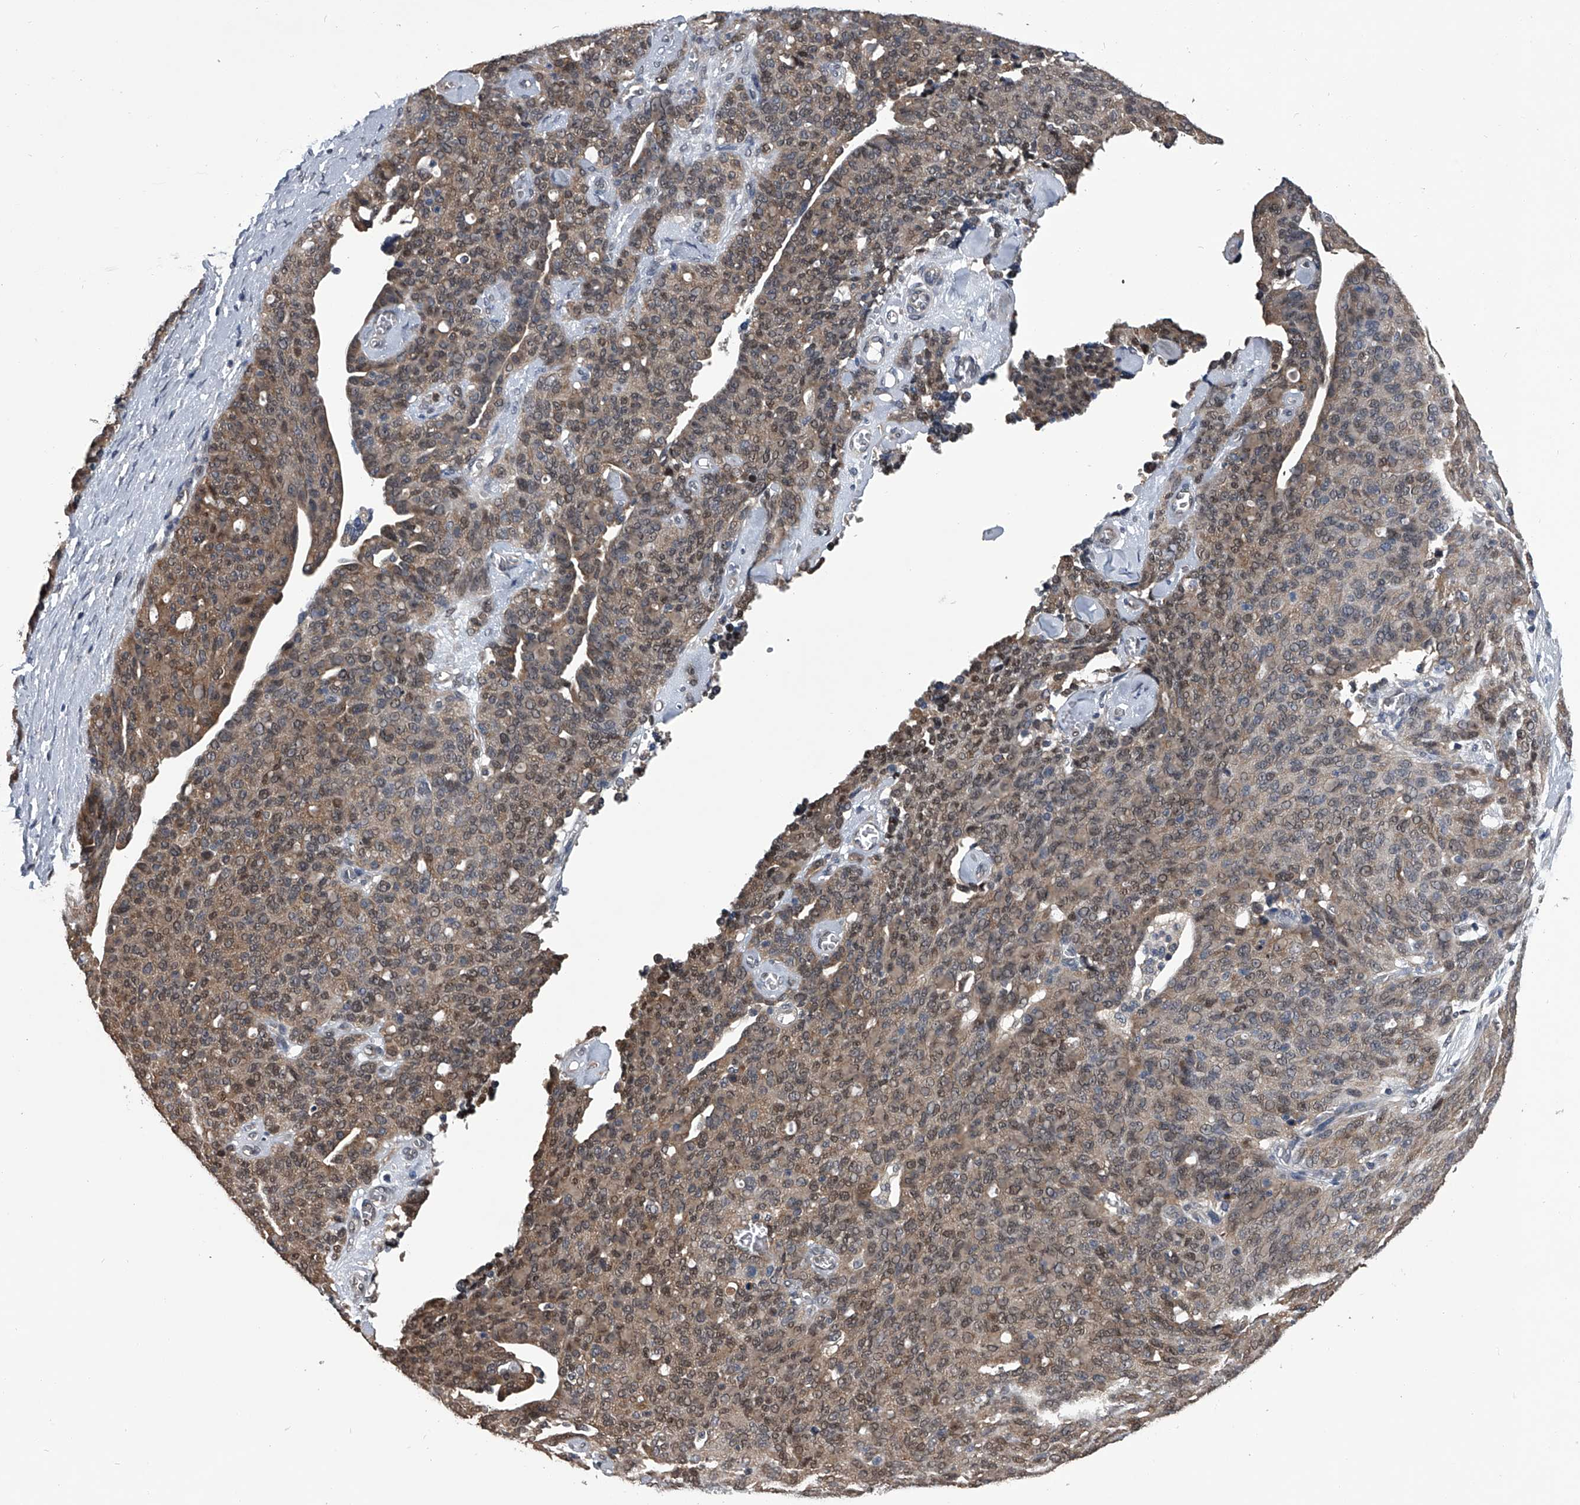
{"staining": {"intensity": "moderate", "quantity": ">75%", "location": "cytoplasmic/membranous,nuclear"}, "tissue": "ovarian cancer", "cell_type": "Tumor cells", "image_type": "cancer", "snomed": [{"axis": "morphology", "description": "Carcinoma, endometroid"}, {"axis": "topography", "description": "Ovary"}], "caption": "A medium amount of moderate cytoplasmic/membranous and nuclear staining is seen in about >75% of tumor cells in ovarian endometroid carcinoma tissue.", "gene": "TSNAX", "patient": {"sex": "female", "age": 60}}